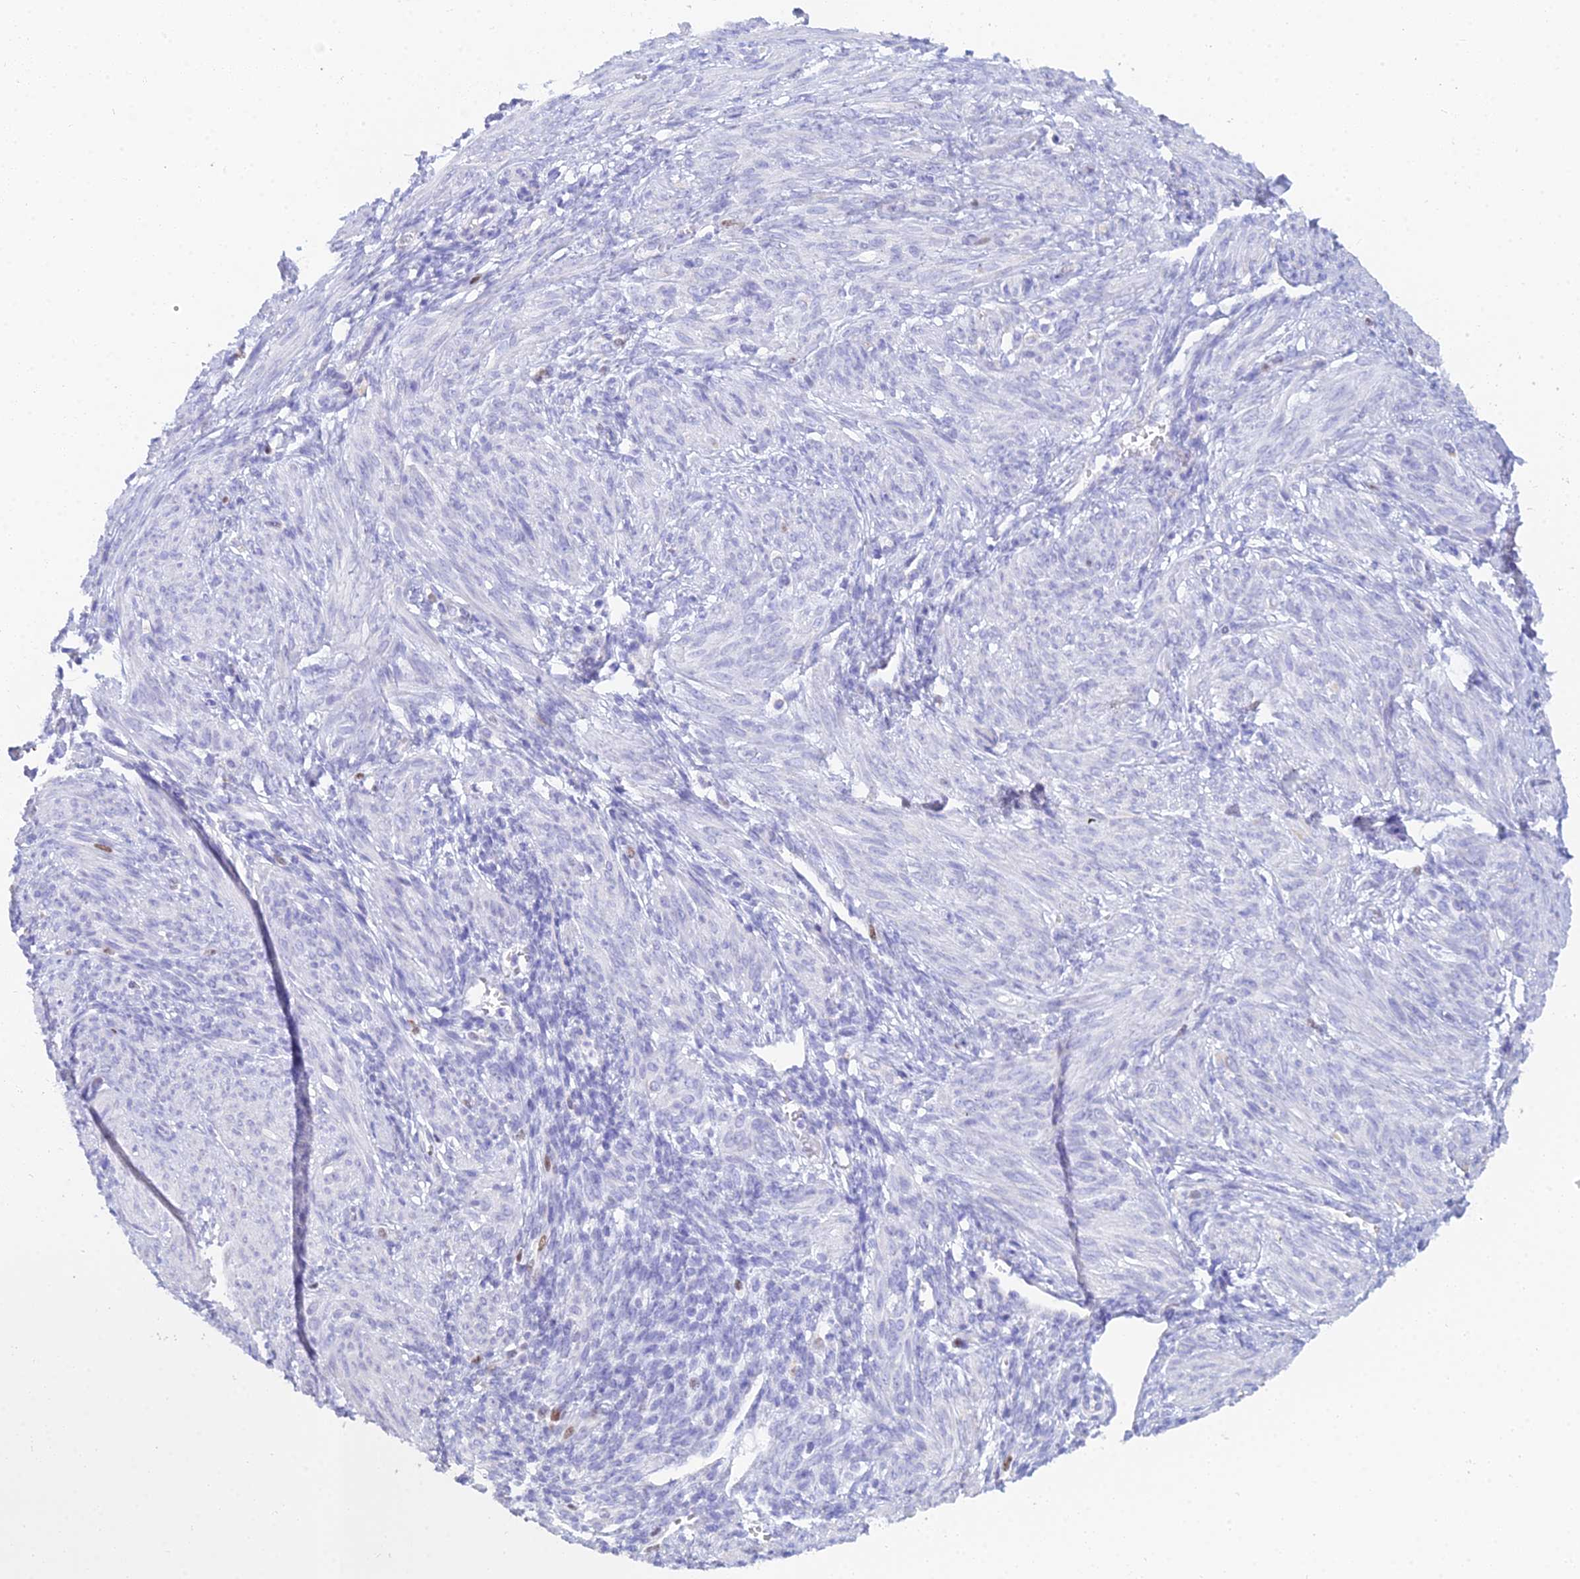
{"staining": {"intensity": "moderate", "quantity": "<25%", "location": "nuclear"}, "tissue": "smooth muscle", "cell_type": "Smooth muscle cells", "image_type": "normal", "snomed": [{"axis": "morphology", "description": "Normal tissue, NOS"}, {"axis": "topography", "description": "Smooth muscle"}], "caption": "A low amount of moderate nuclear staining is identified in about <25% of smooth muscle cells in unremarkable smooth muscle.", "gene": "MCM2", "patient": {"sex": "female", "age": 39}}